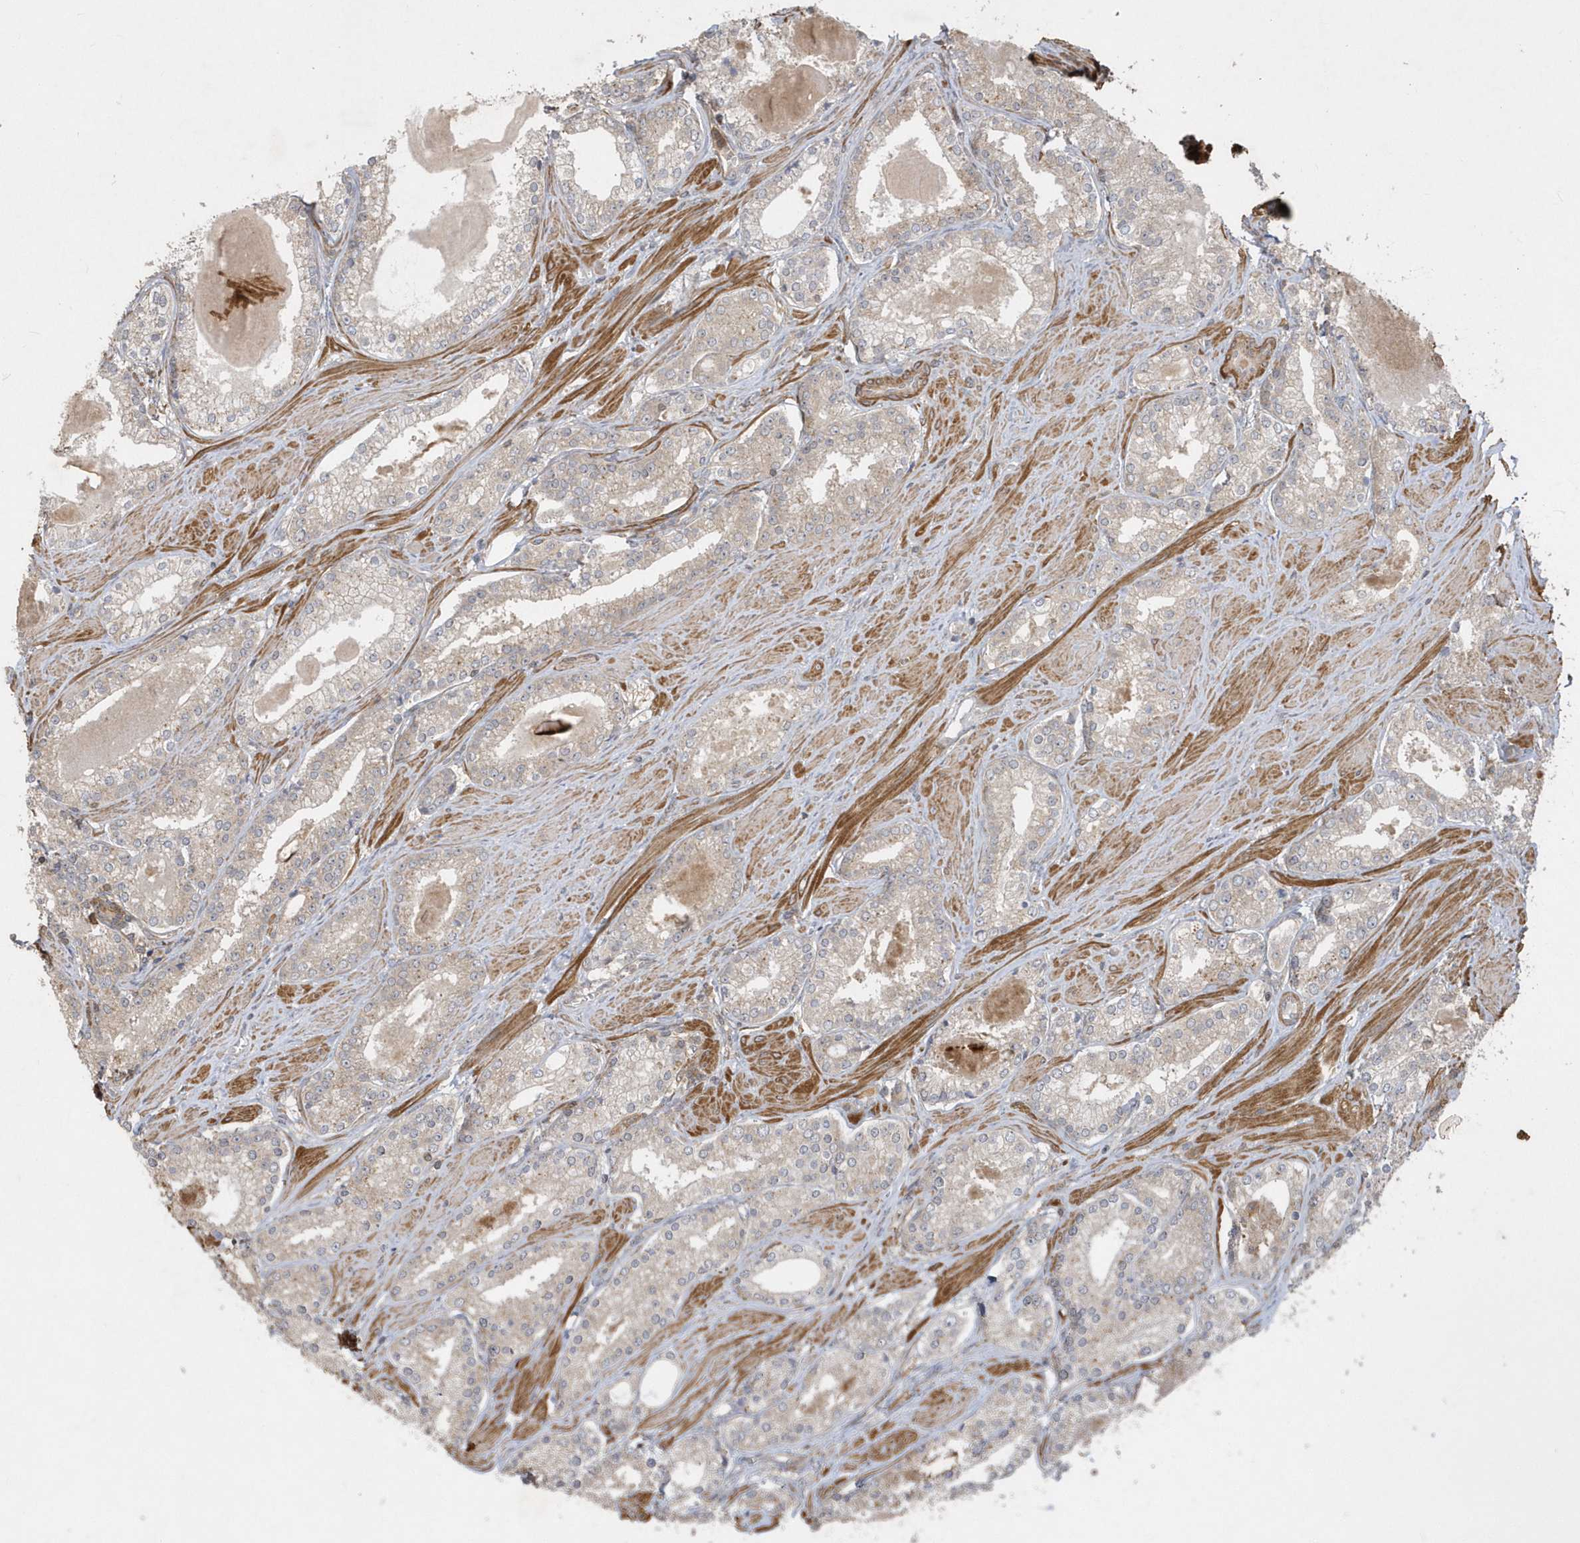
{"staining": {"intensity": "weak", "quantity": ">75%", "location": "cytoplasmic/membranous"}, "tissue": "prostate cancer", "cell_type": "Tumor cells", "image_type": "cancer", "snomed": [{"axis": "morphology", "description": "Adenocarcinoma, Low grade"}, {"axis": "topography", "description": "Prostate"}], "caption": "Prostate cancer stained with immunohistochemistry exhibits weak cytoplasmic/membranous positivity in about >75% of tumor cells.", "gene": "SENP8", "patient": {"sex": "male", "age": 54}}